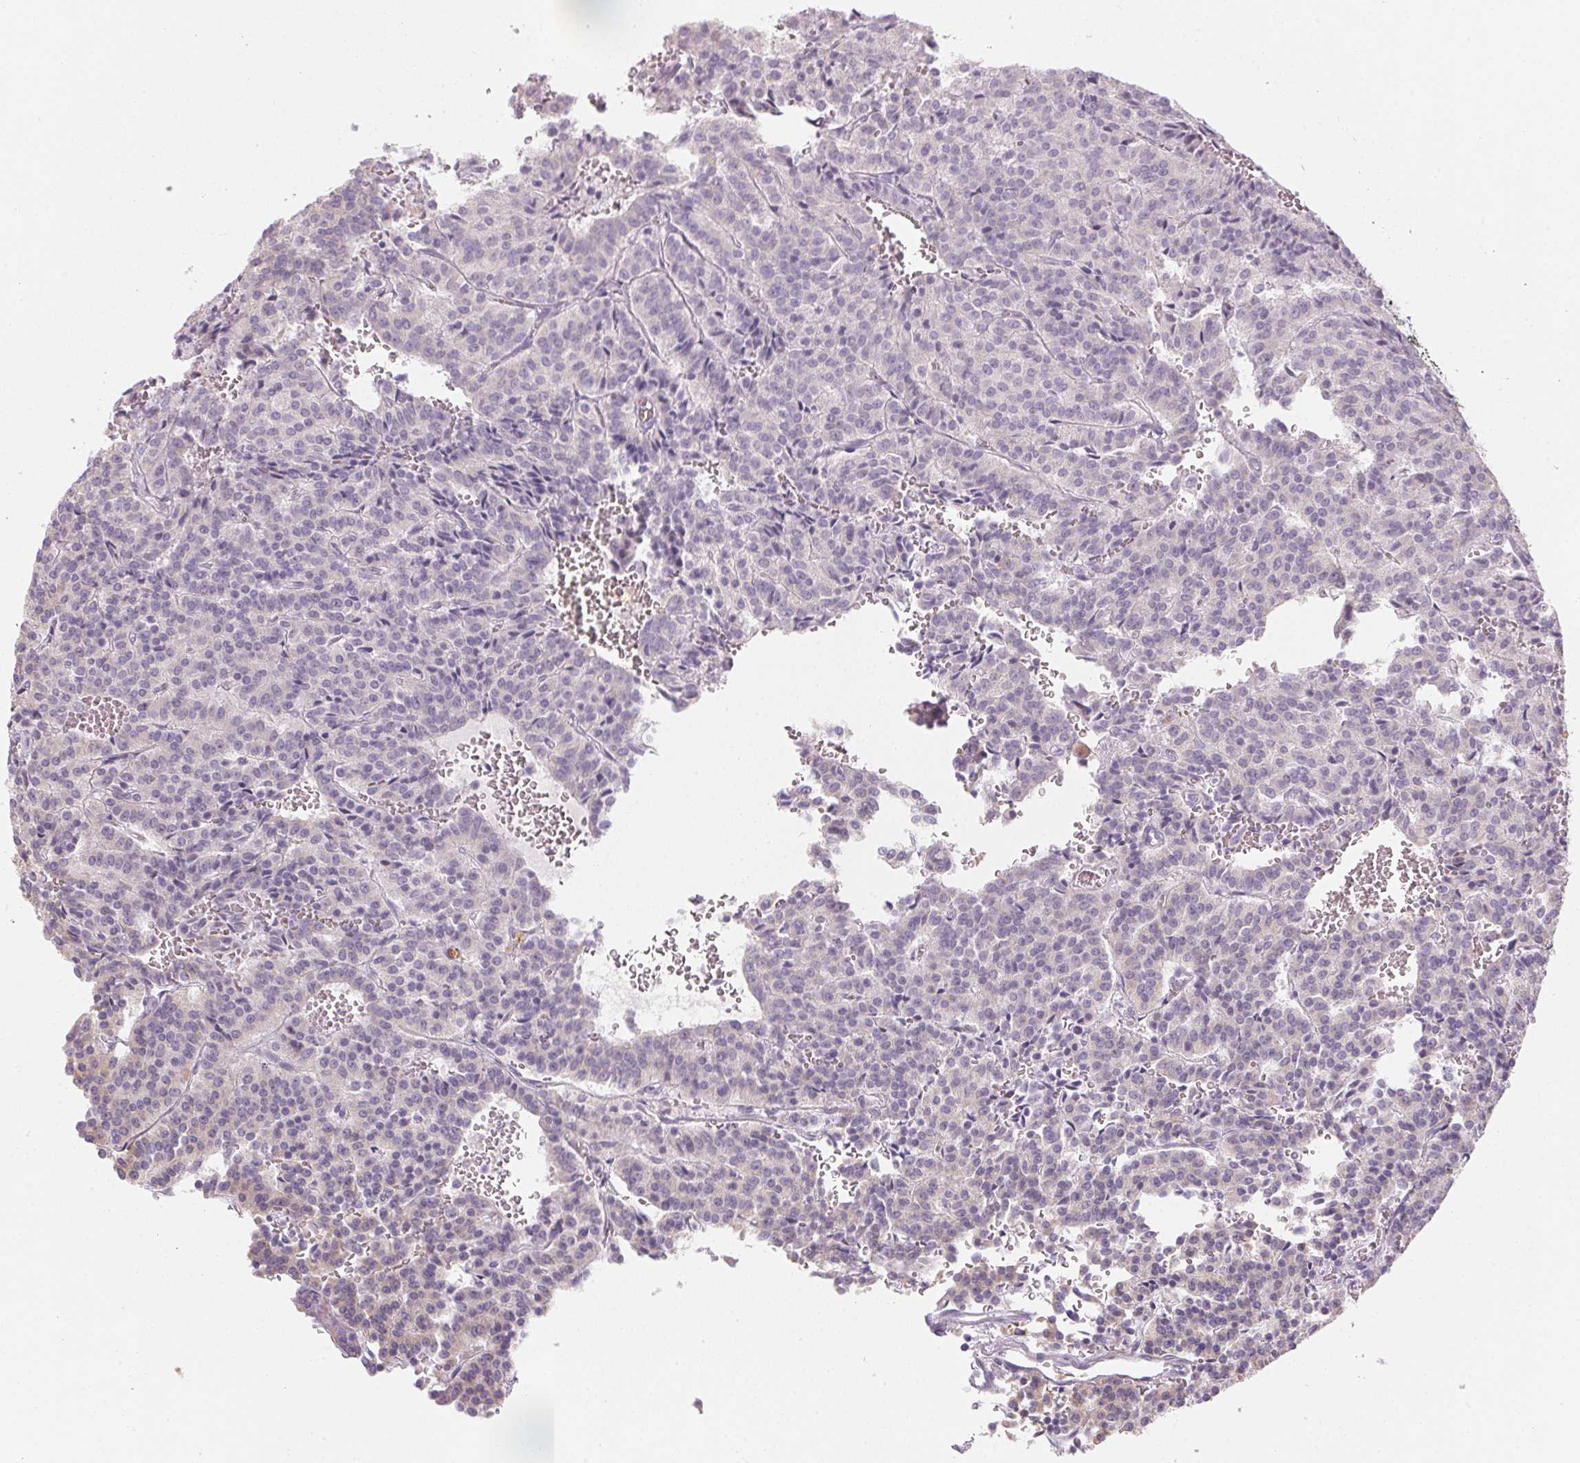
{"staining": {"intensity": "negative", "quantity": "none", "location": "none"}, "tissue": "carcinoid", "cell_type": "Tumor cells", "image_type": "cancer", "snomed": [{"axis": "morphology", "description": "Carcinoid, malignant, NOS"}, {"axis": "topography", "description": "Lung"}], "caption": "The photomicrograph demonstrates no staining of tumor cells in carcinoid.", "gene": "SMYD1", "patient": {"sex": "male", "age": 70}}